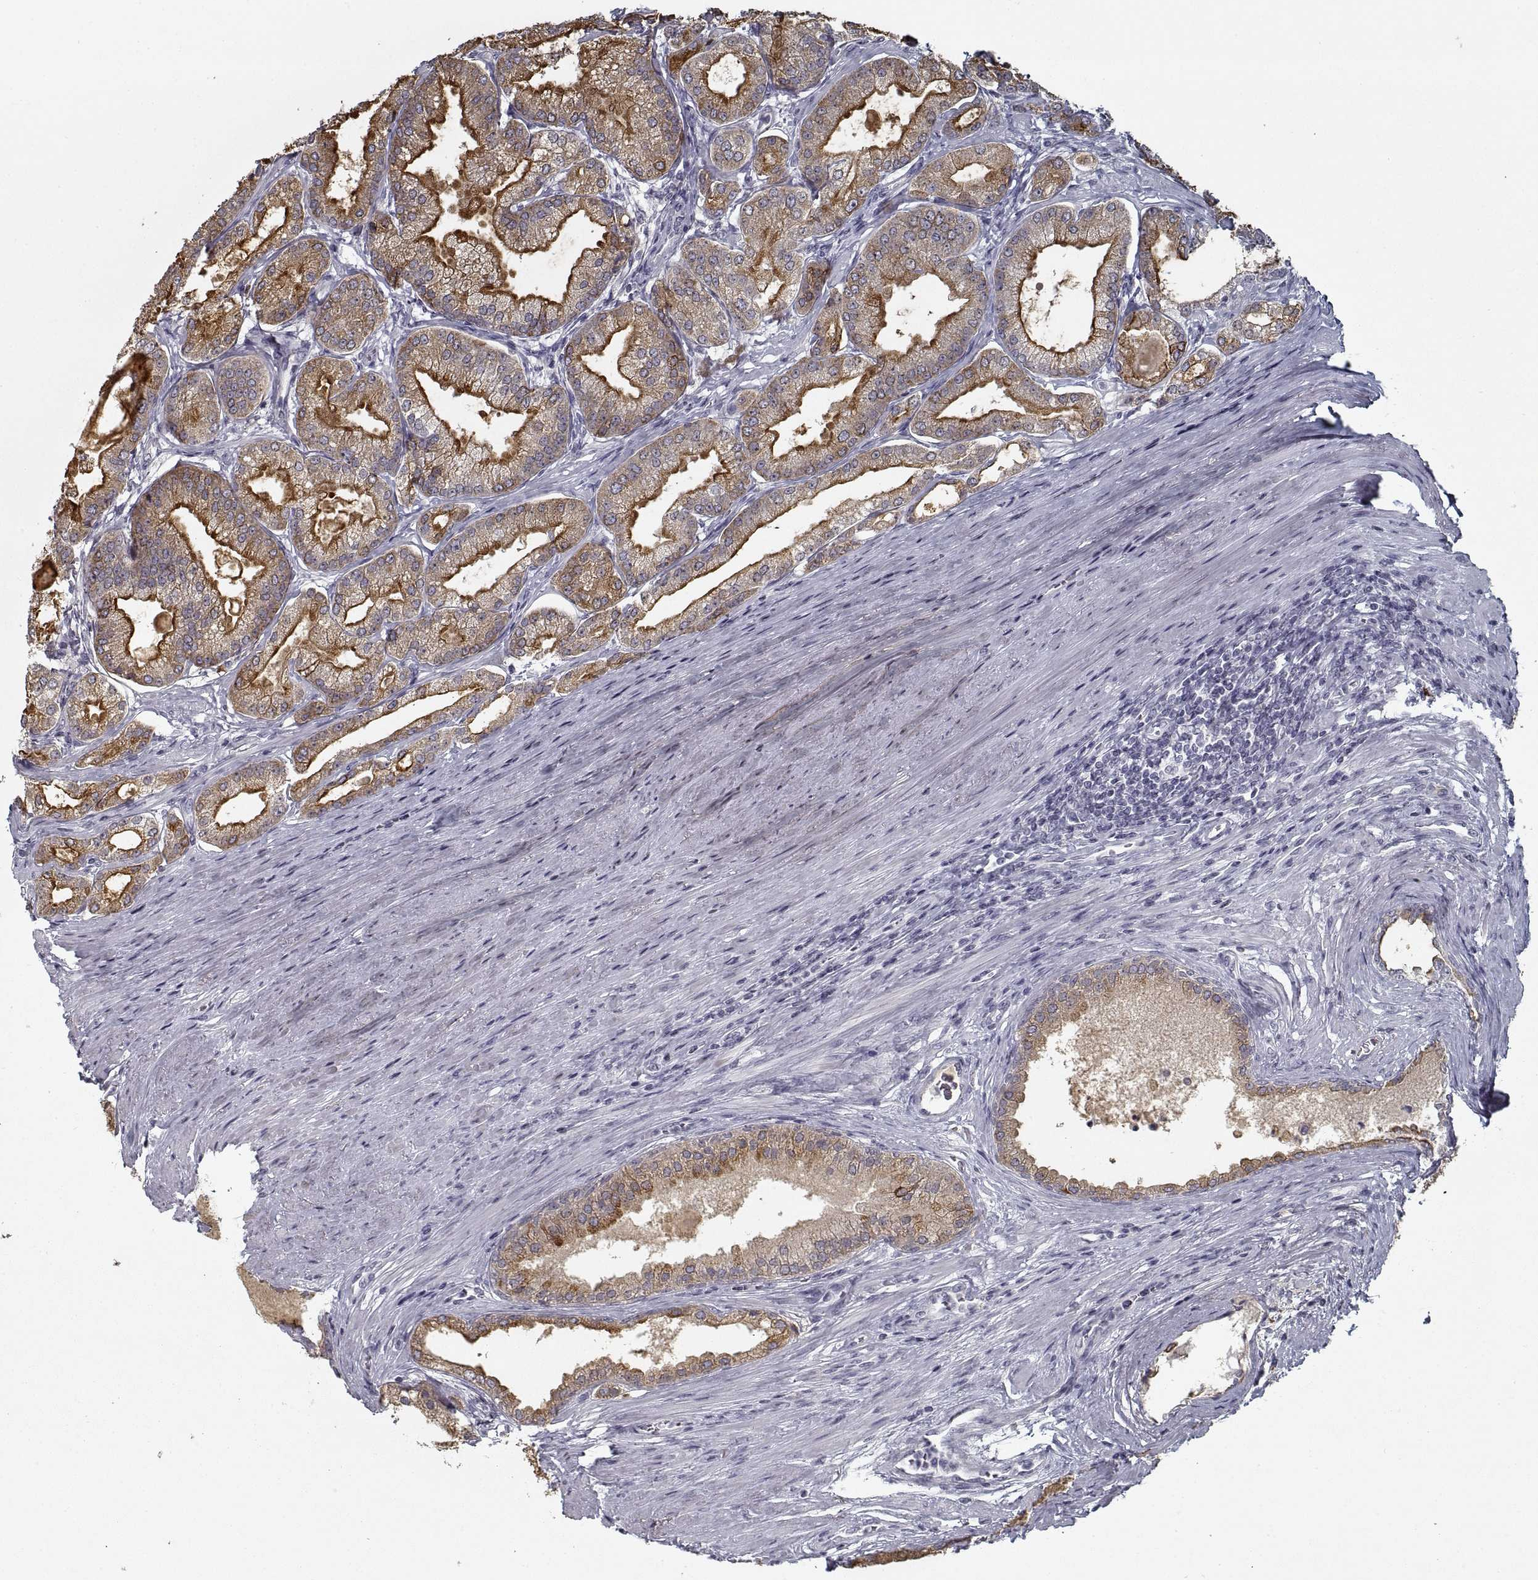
{"staining": {"intensity": "moderate", "quantity": ">75%", "location": "cytoplasmic/membranous"}, "tissue": "prostate cancer", "cell_type": "Tumor cells", "image_type": "cancer", "snomed": [{"axis": "morphology", "description": "Adenocarcinoma, NOS"}, {"axis": "topography", "description": "Prostate and seminal vesicle, NOS"}, {"axis": "topography", "description": "Prostate"}], "caption": "A high-resolution photomicrograph shows immunohistochemistry staining of prostate cancer (adenocarcinoma), which reveals moderate cytoplasmic/membranous expression in about >75% of tumor cells.", "gene": "GAD2", "patient": {"sex": "male", "age": 77}}